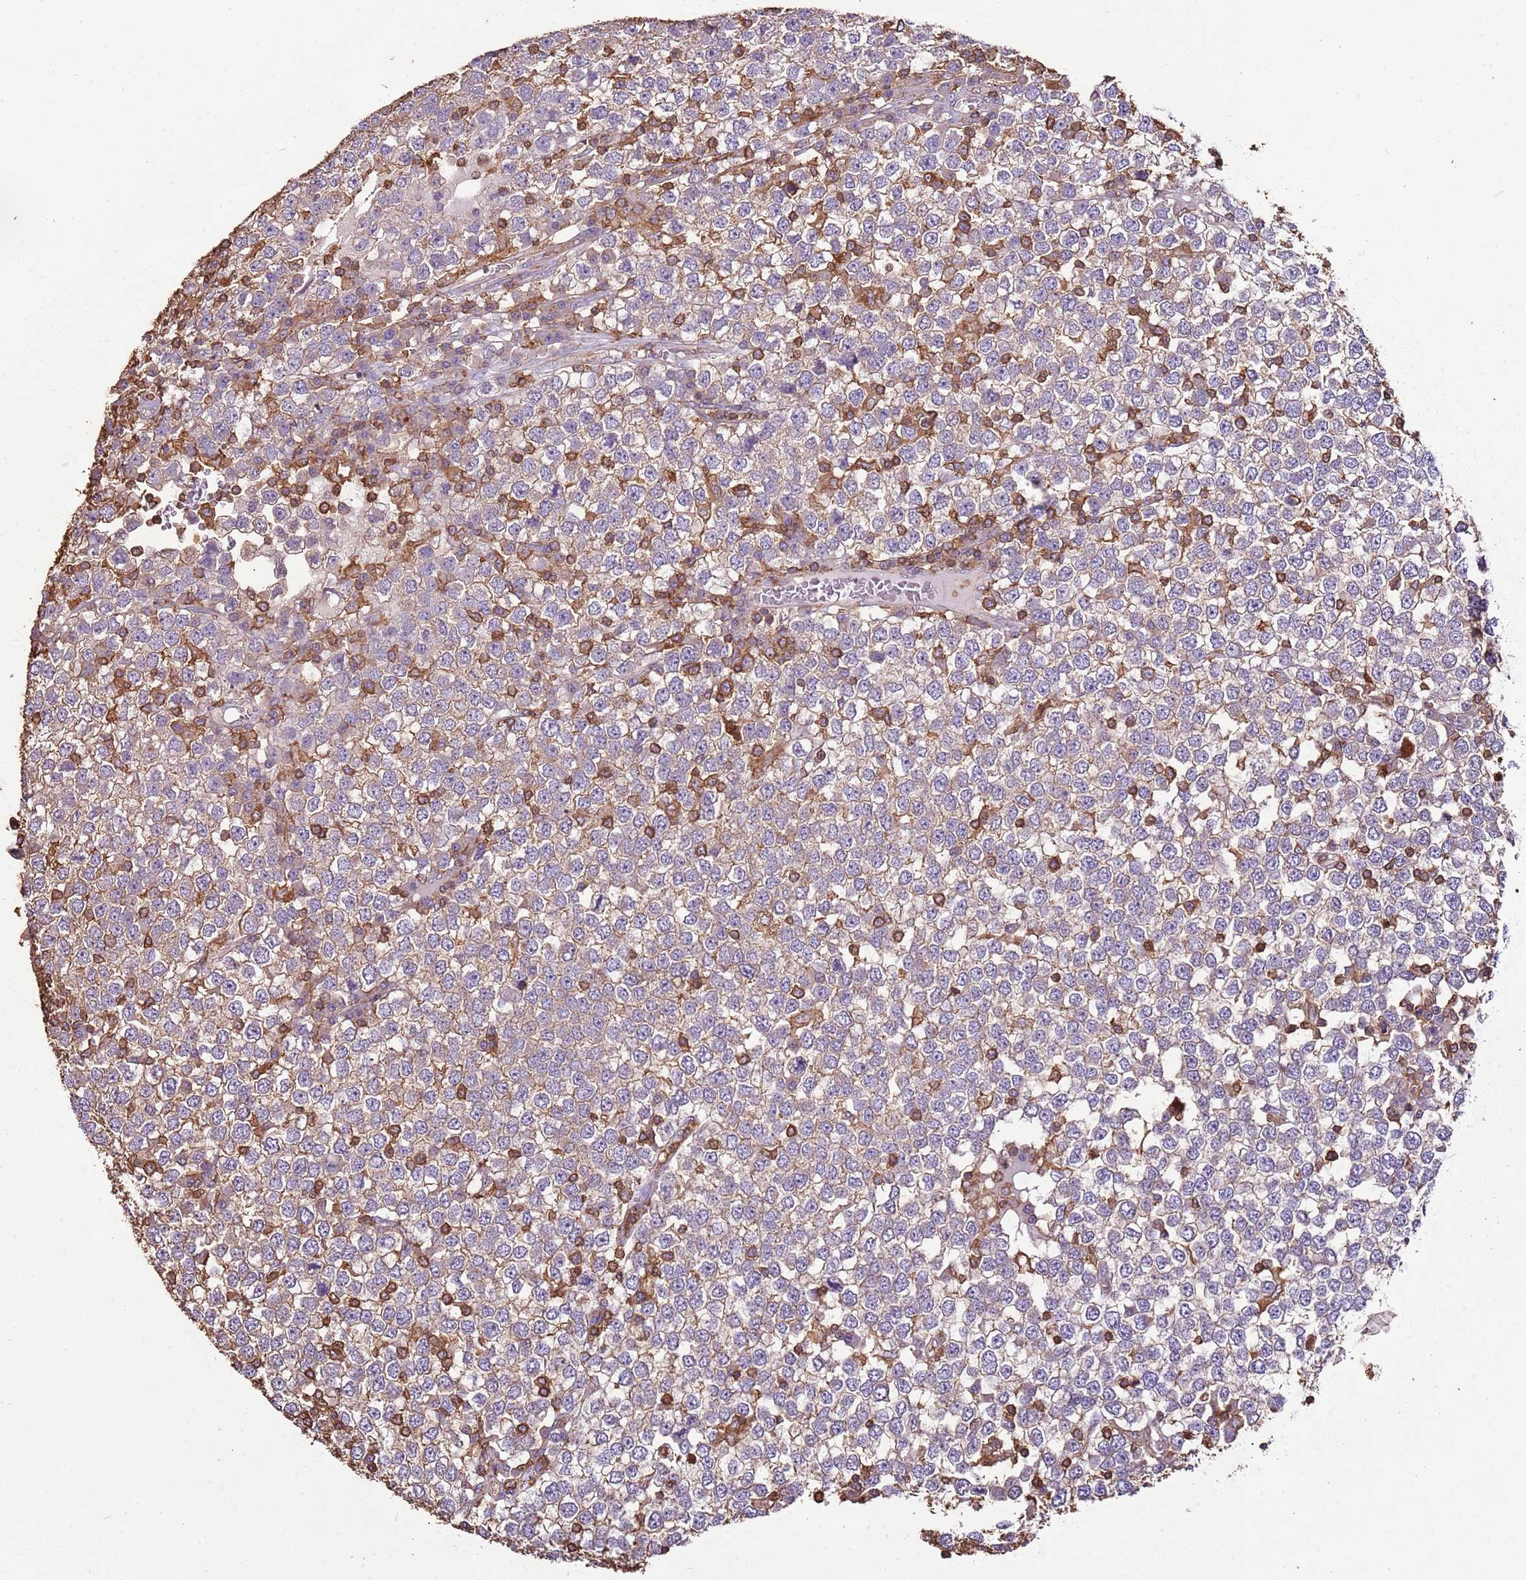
{"staining": {"intensity": "weak", "quantity": "25%-75%", "location": "cytoplasmic/membranous"}, "tissue": "testis cancer", "cell_type": "Tumor cells", "image_type": "cancer", "snomed": [{"axis": "morphology", "description": "Seminoma, NOS"}, {"axis": "topography", "description": "Testis"}], "caption": "Protein staining of testis cancer (seminoma) tissue demonstrates weak cytoplasmic/membranous expression in about 25%-75% of tumor cells.", "gene": "ARL10", "patient": {"sex": "male", "age": 65}}